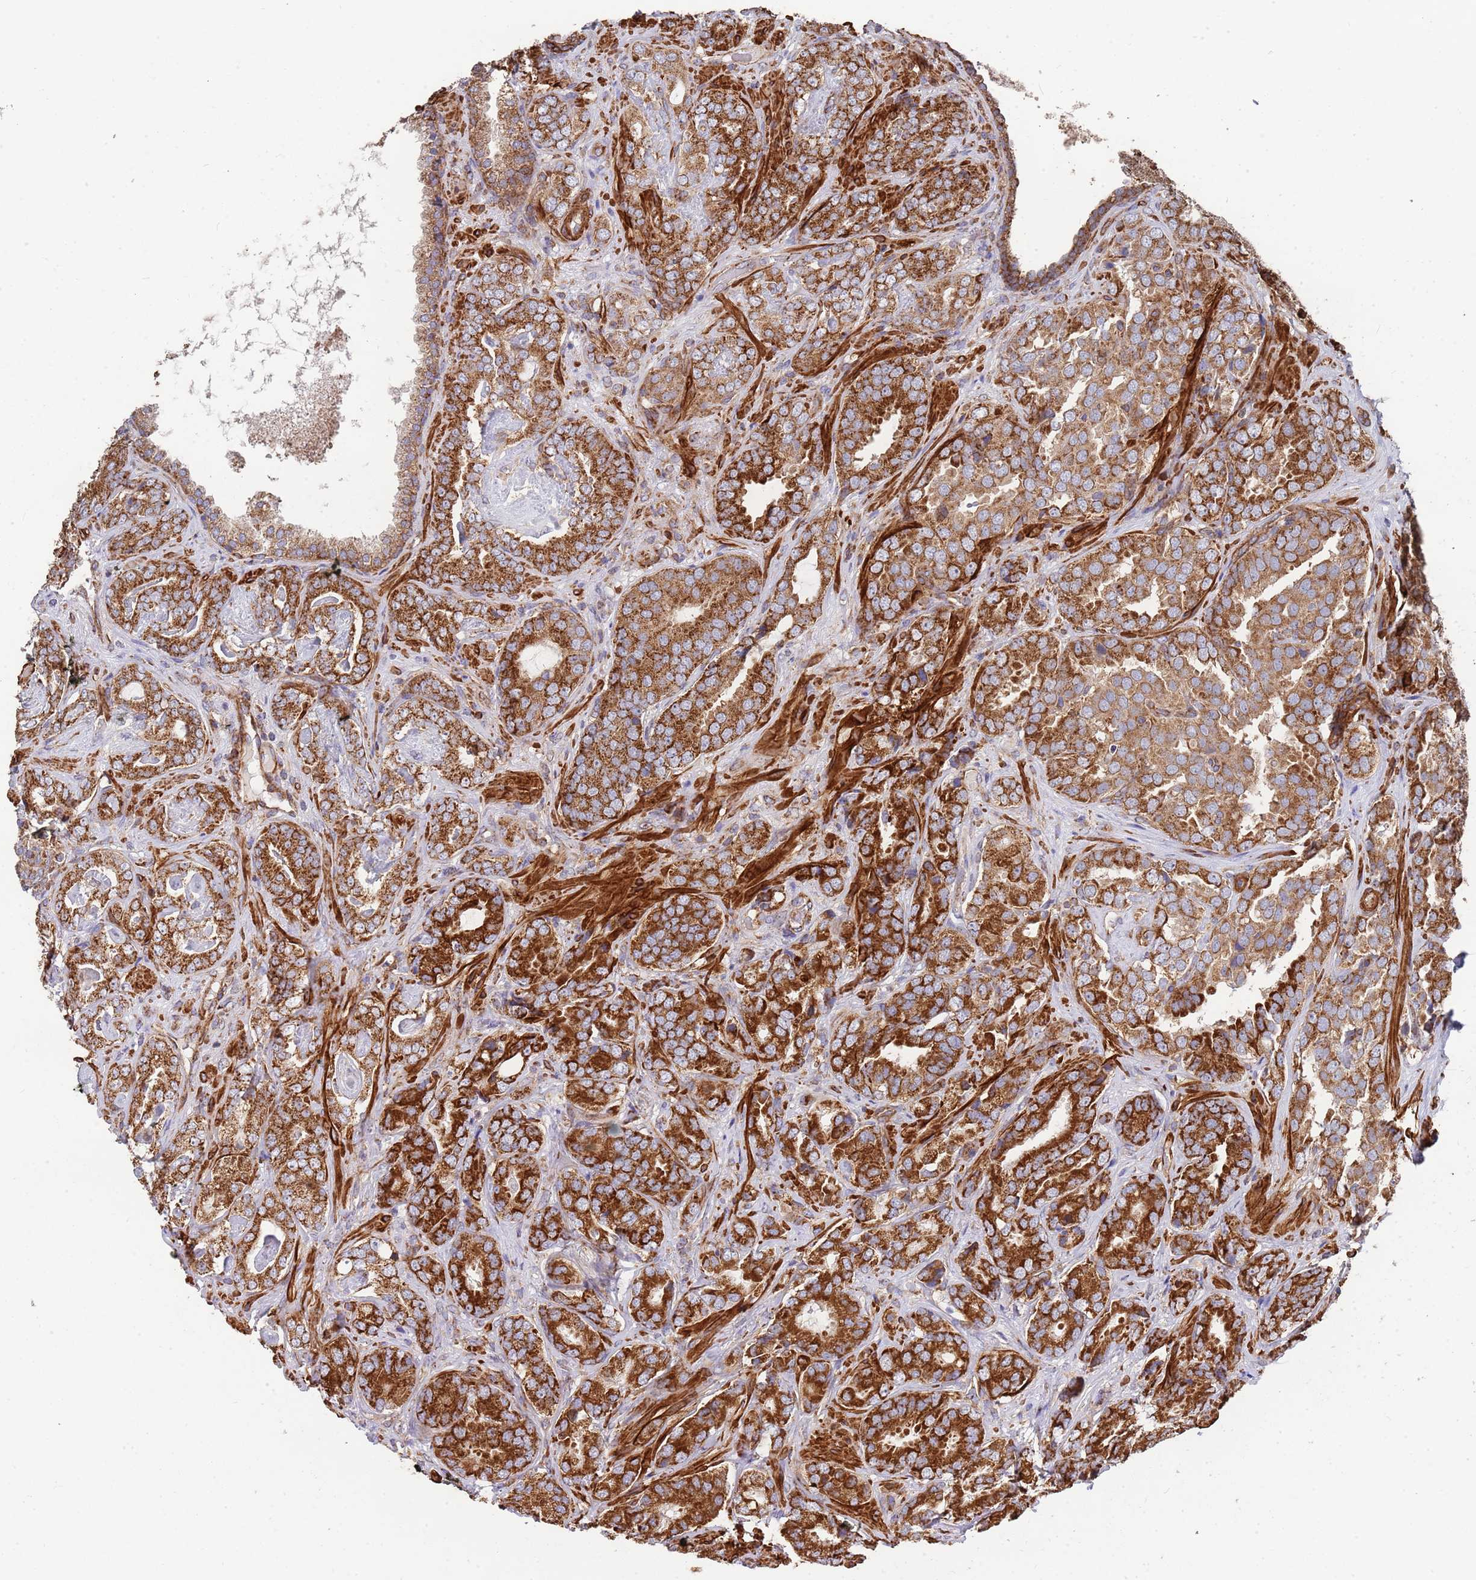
{"staining": {"intensity": "strong", "quantity": ">75%", "location": "cytoplasmic/membranous"}, "tissue": "prostate cancer", "cell_type": "Tumor cells", "image_type": "cancer", "snomed": [{"axis": "morphology", "description": "Adenocarcinoma, High grade"}, {"axis": "topography", "description": "Prostate"}], "caption": "Human prostate cancer stained with a brown dye exhibits strong cytoplasmic/membranous positive expression in approximately >75% of tumor cells.", "gene": "WDFY3", "patient": {"sex": "male", "age": 71}}